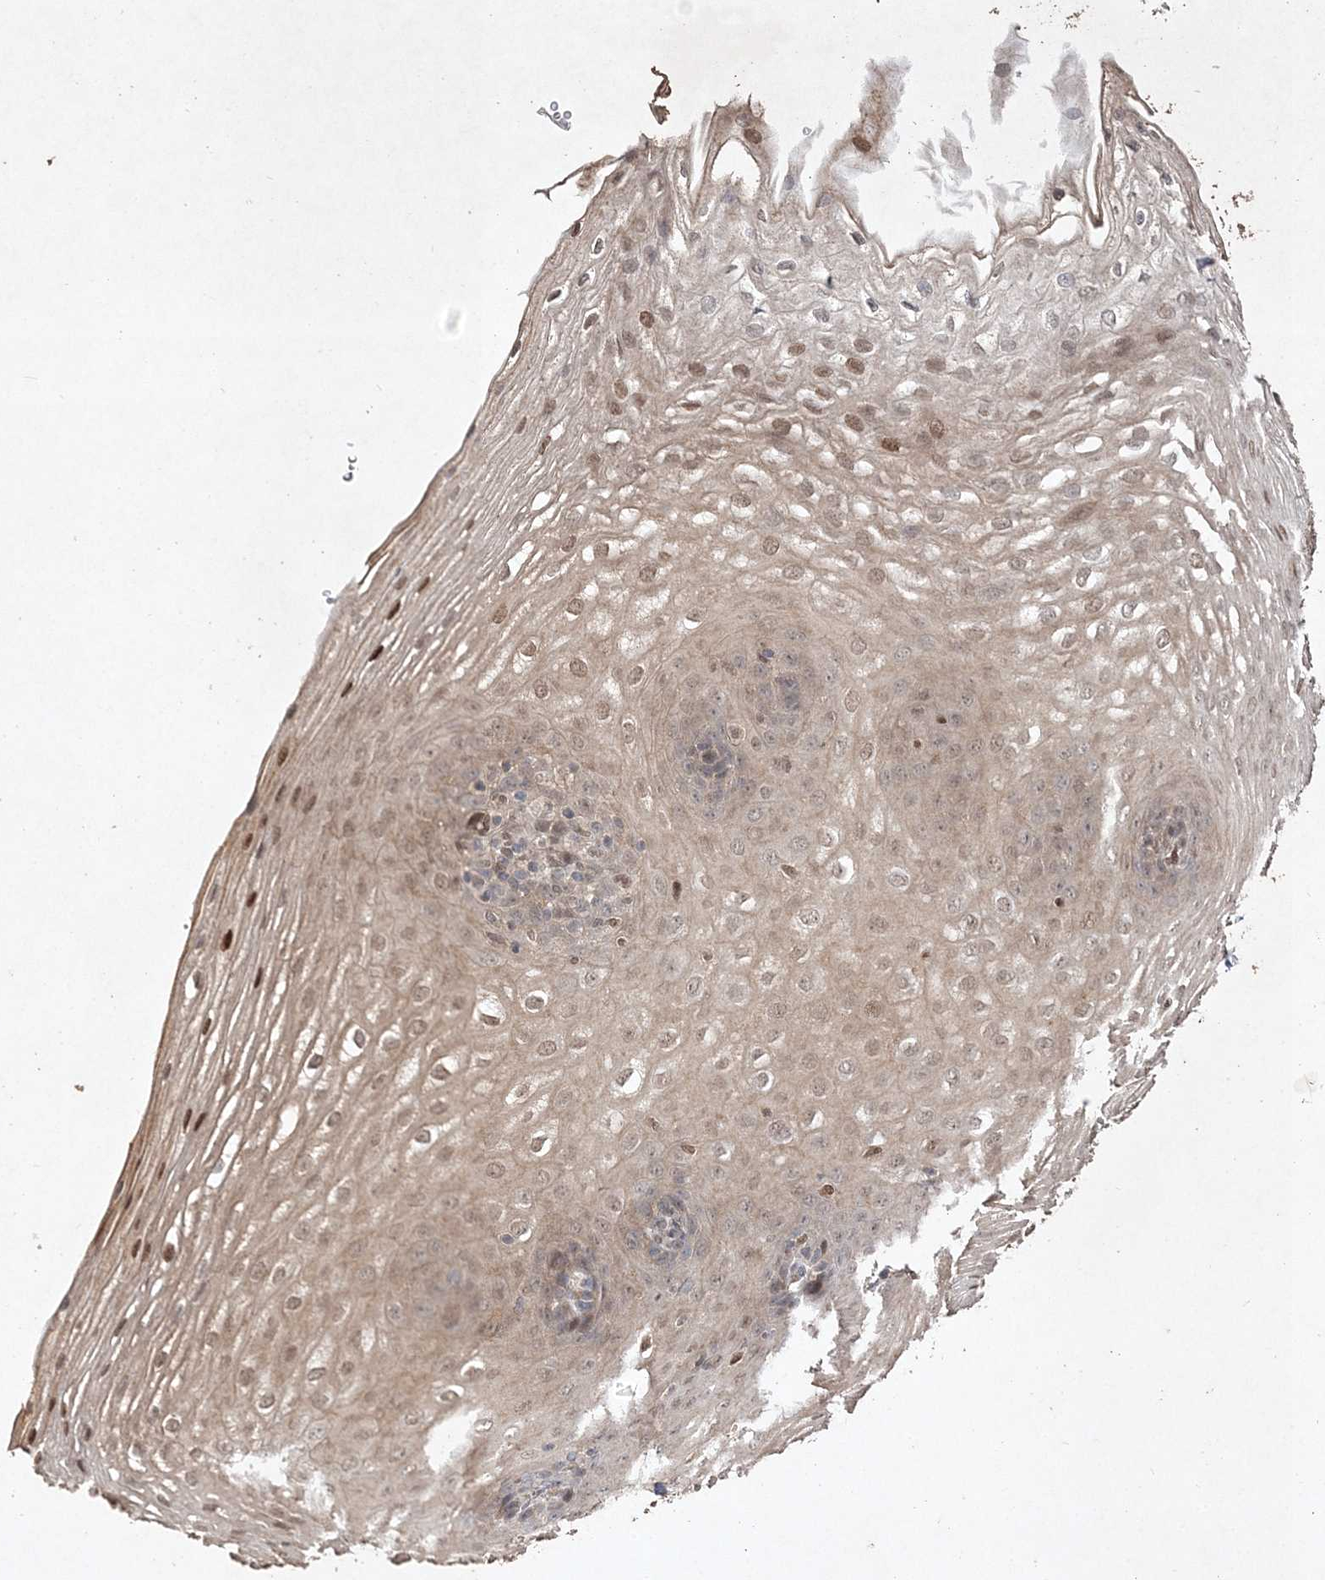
{"staining": {"intensity": "moderate", "quantity": "<25%", "location": "cytoplasmic/membranous,nuclear"}, "tissue": "esophagus", "cell_type": "Squamous epithelial cells", "image_type": "normal", "snomed": [{"axis": "morphology", "description": "Normal tissue, NOS"}, {"axis": "topography", "description": "Esophagus"}], "caption": "Esophagus stained with immunohistochemistry demonstrates moderate cytoplasmic/membranous,nuclear staining in approximately <25% of squamous epithelial cells. The staining is performed using DAB (3,3'-diaminobenzidine) brown chromogen to label protein expression. The nuclei are counter-stained blue using hematoxylin.", "gene": "C3orf38", "patient": {"sex": "female", "age": 66}}